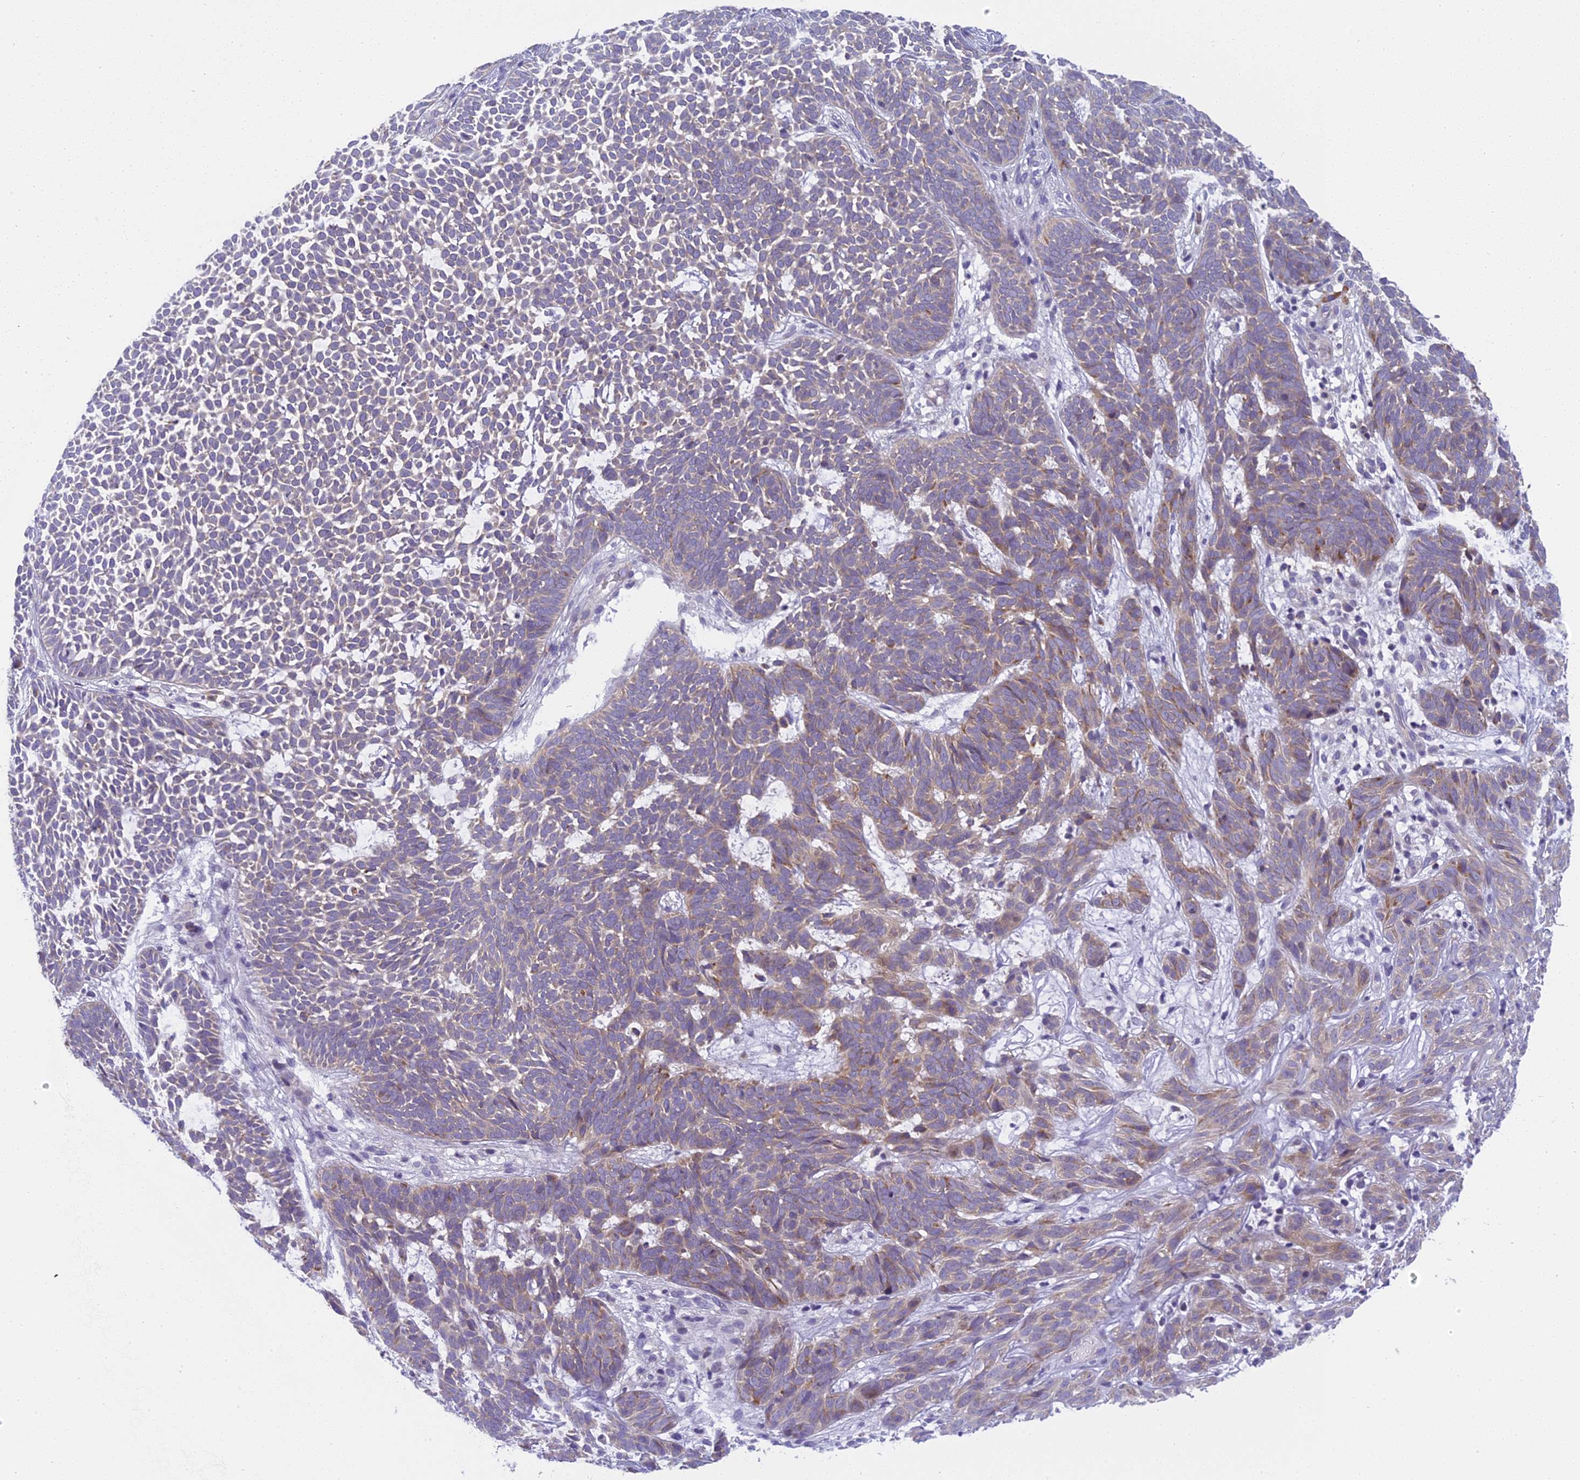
{"staining": {"intensity": "weak", "quantity": "25%-75%", "location": "cytoplasmic/membranous"}, "tissue": "skin cancer", "cell_type": "Tumor cells", "image_type": "cancer", "snomed": [{"axis": "morphology", "description": "Basal cell carcinoma"}, {"axis": "topography", "description": "Skin"}], "caption": "Skin basal cell carcinoma stained with a protein marker exhibits weak staining in tumor cells.", "gene": "ARHGEF37", "patient": {"sex": "female", "age": 78}}